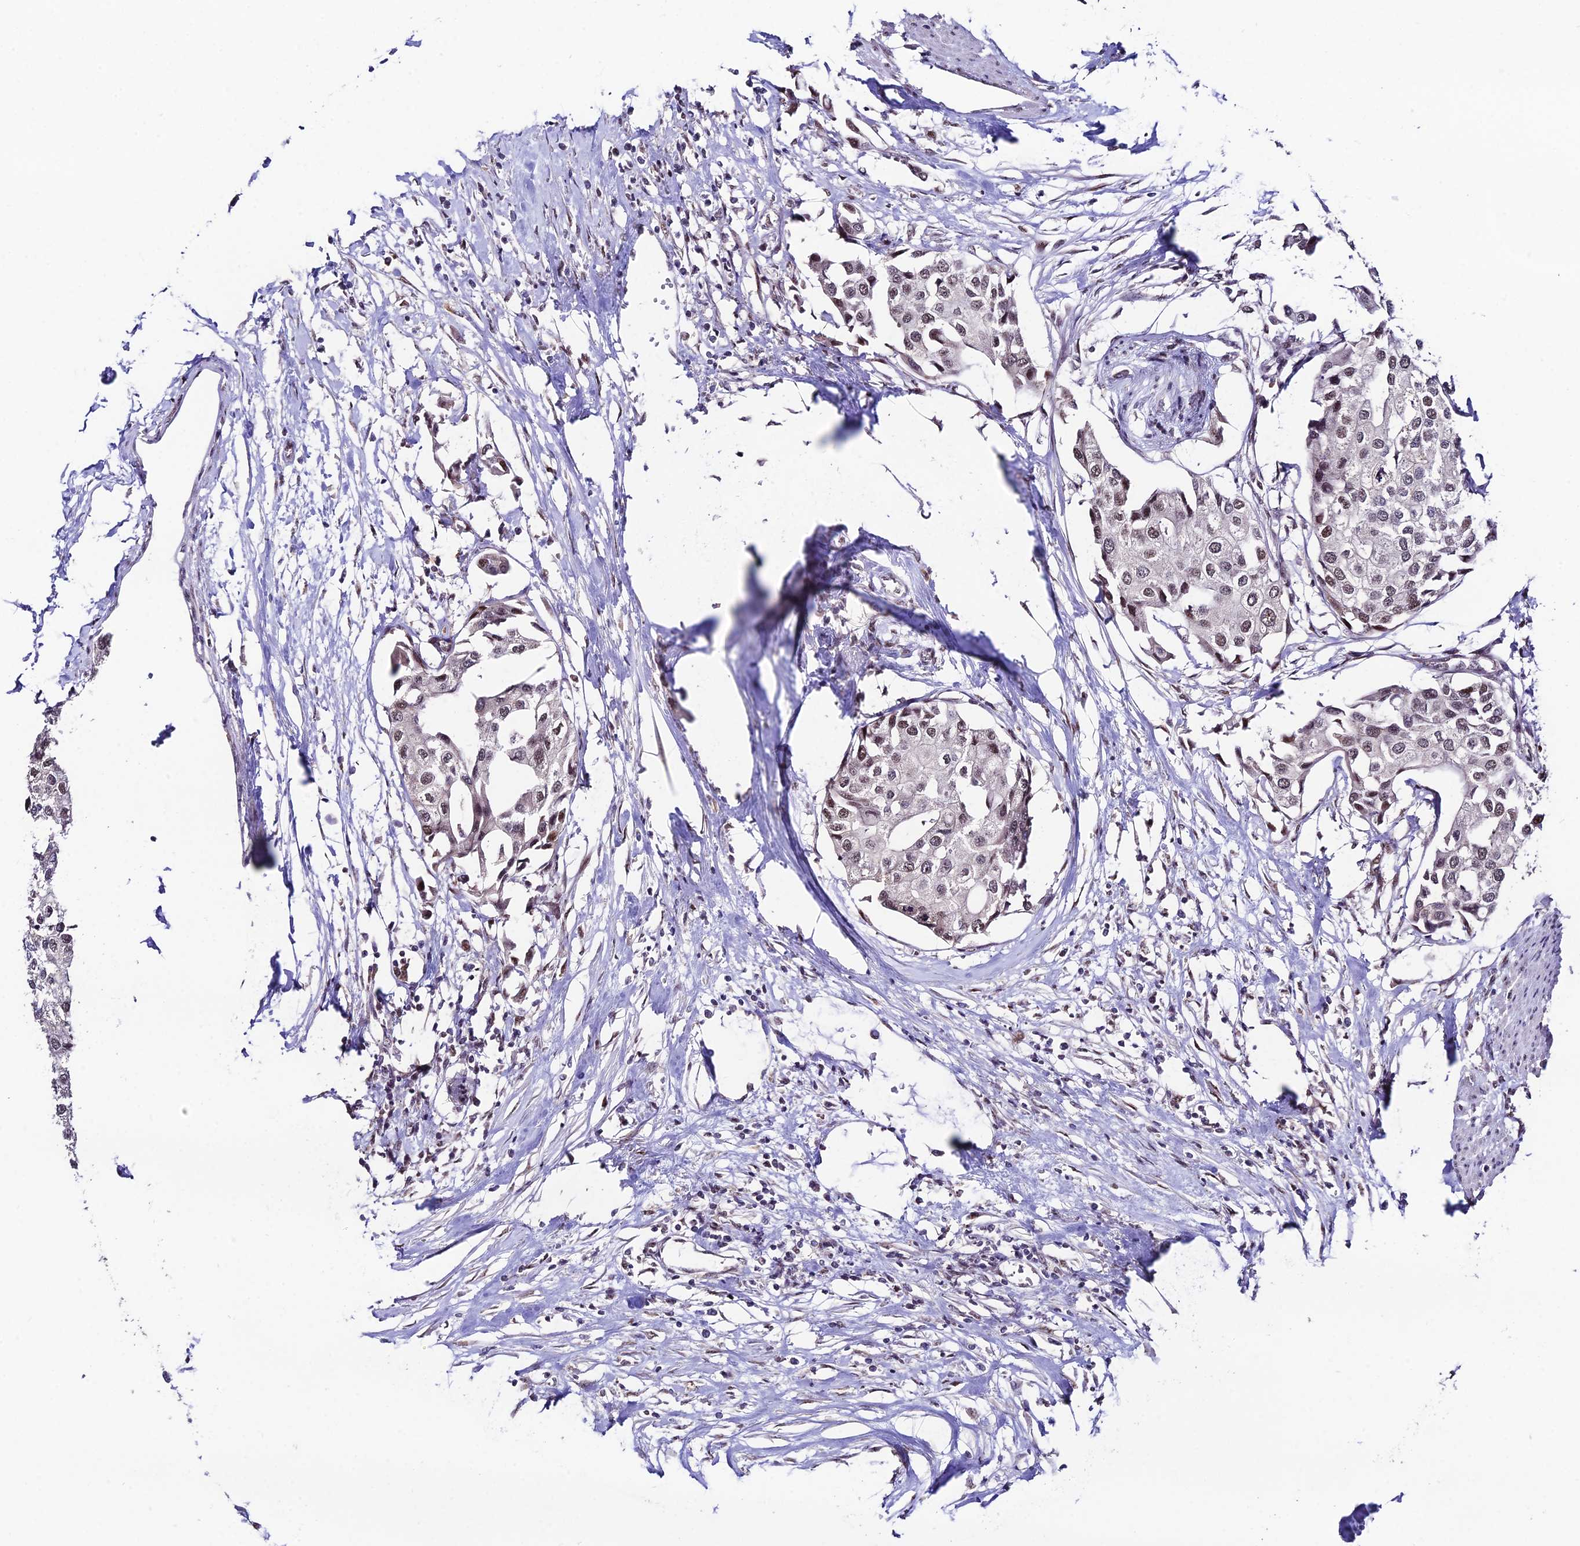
{"staining": {"intensity": "weak", "quantity": "25%-75%", "location": "nuclear"}, "tissue": "urothelial cancer", "cell_type": "Tumor cells", "image_type": "cancer", "snomed": [{"axis": "morphology", "description": "Urothelial carcinoma, High grade"}, {"axis": "topography", "description": "Urinary bladder"}], "caption": "The micrograph displays immunohistochemical staining of high-grade urothelial carcinoma. There is weak nuclear staining is appreciated in about 25%-75% of tumor cells.", "gene": "THOC7", "patient": {"sex": "male", "age": 64}}